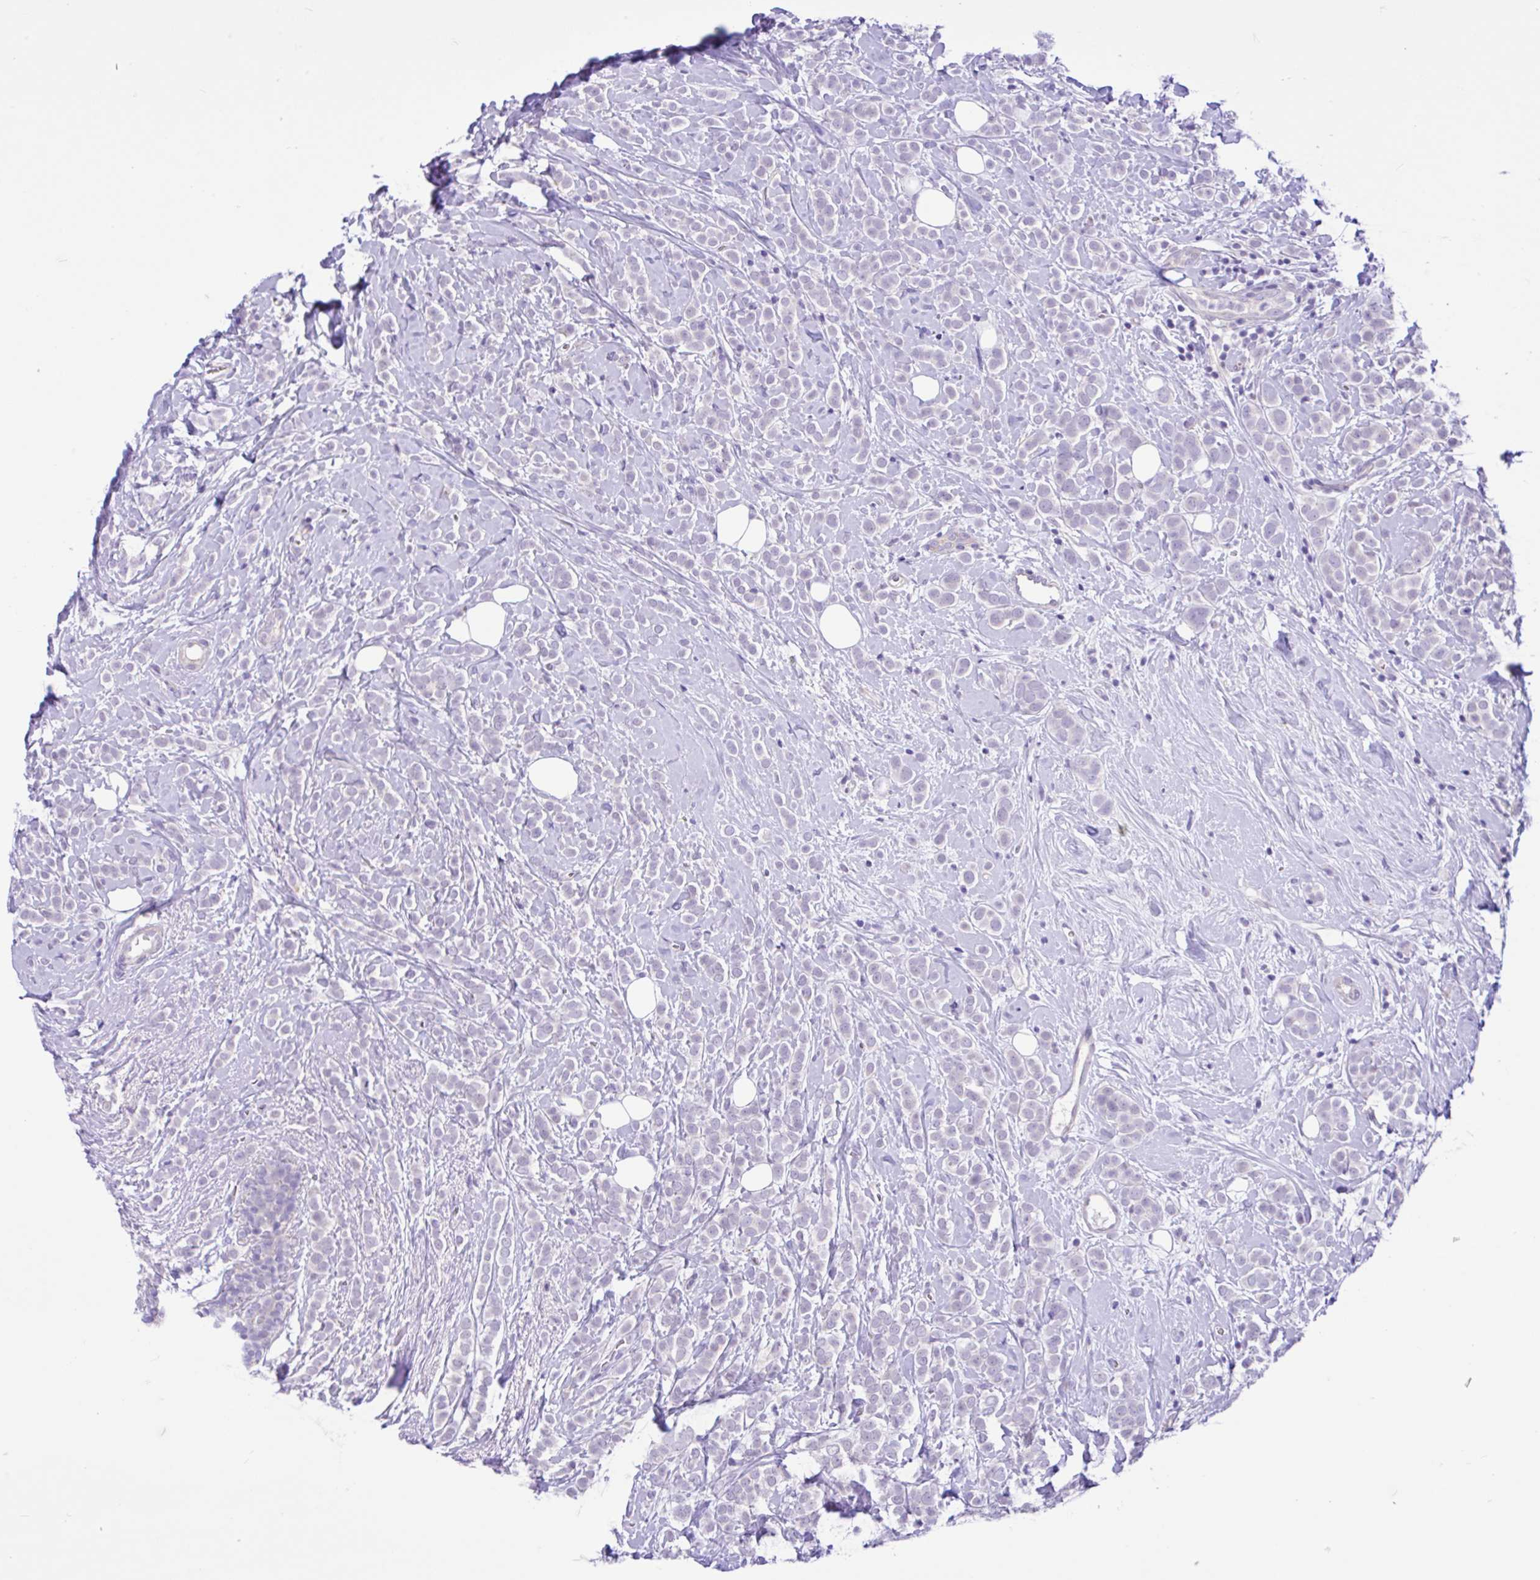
{"staining": {"intensity": "negative", "quantity": "none", "location": "none"}, "tissue": "breast cancer", "cell_type": "Tumor cells", "image_type": "cancer", "snomed": [{"axis": "morphology", "description": "Lobular carcinoma"}, {"axis": "topography", "description": "Breast"}], "caption": "Immunohistochemistry (IHC) image of human breast lobular carcinoma stained for a protein (brown), which displays no staining in tumor cells. Brightfield microscopy of immunohistochemistry (IHC) stained with DAB (3,3'-diaminobenzidine) (brown) and hematoxylin (blue), captured at high magnification.", "gene": "ANO4", "patient": {"sex": "female", "age": 49}}